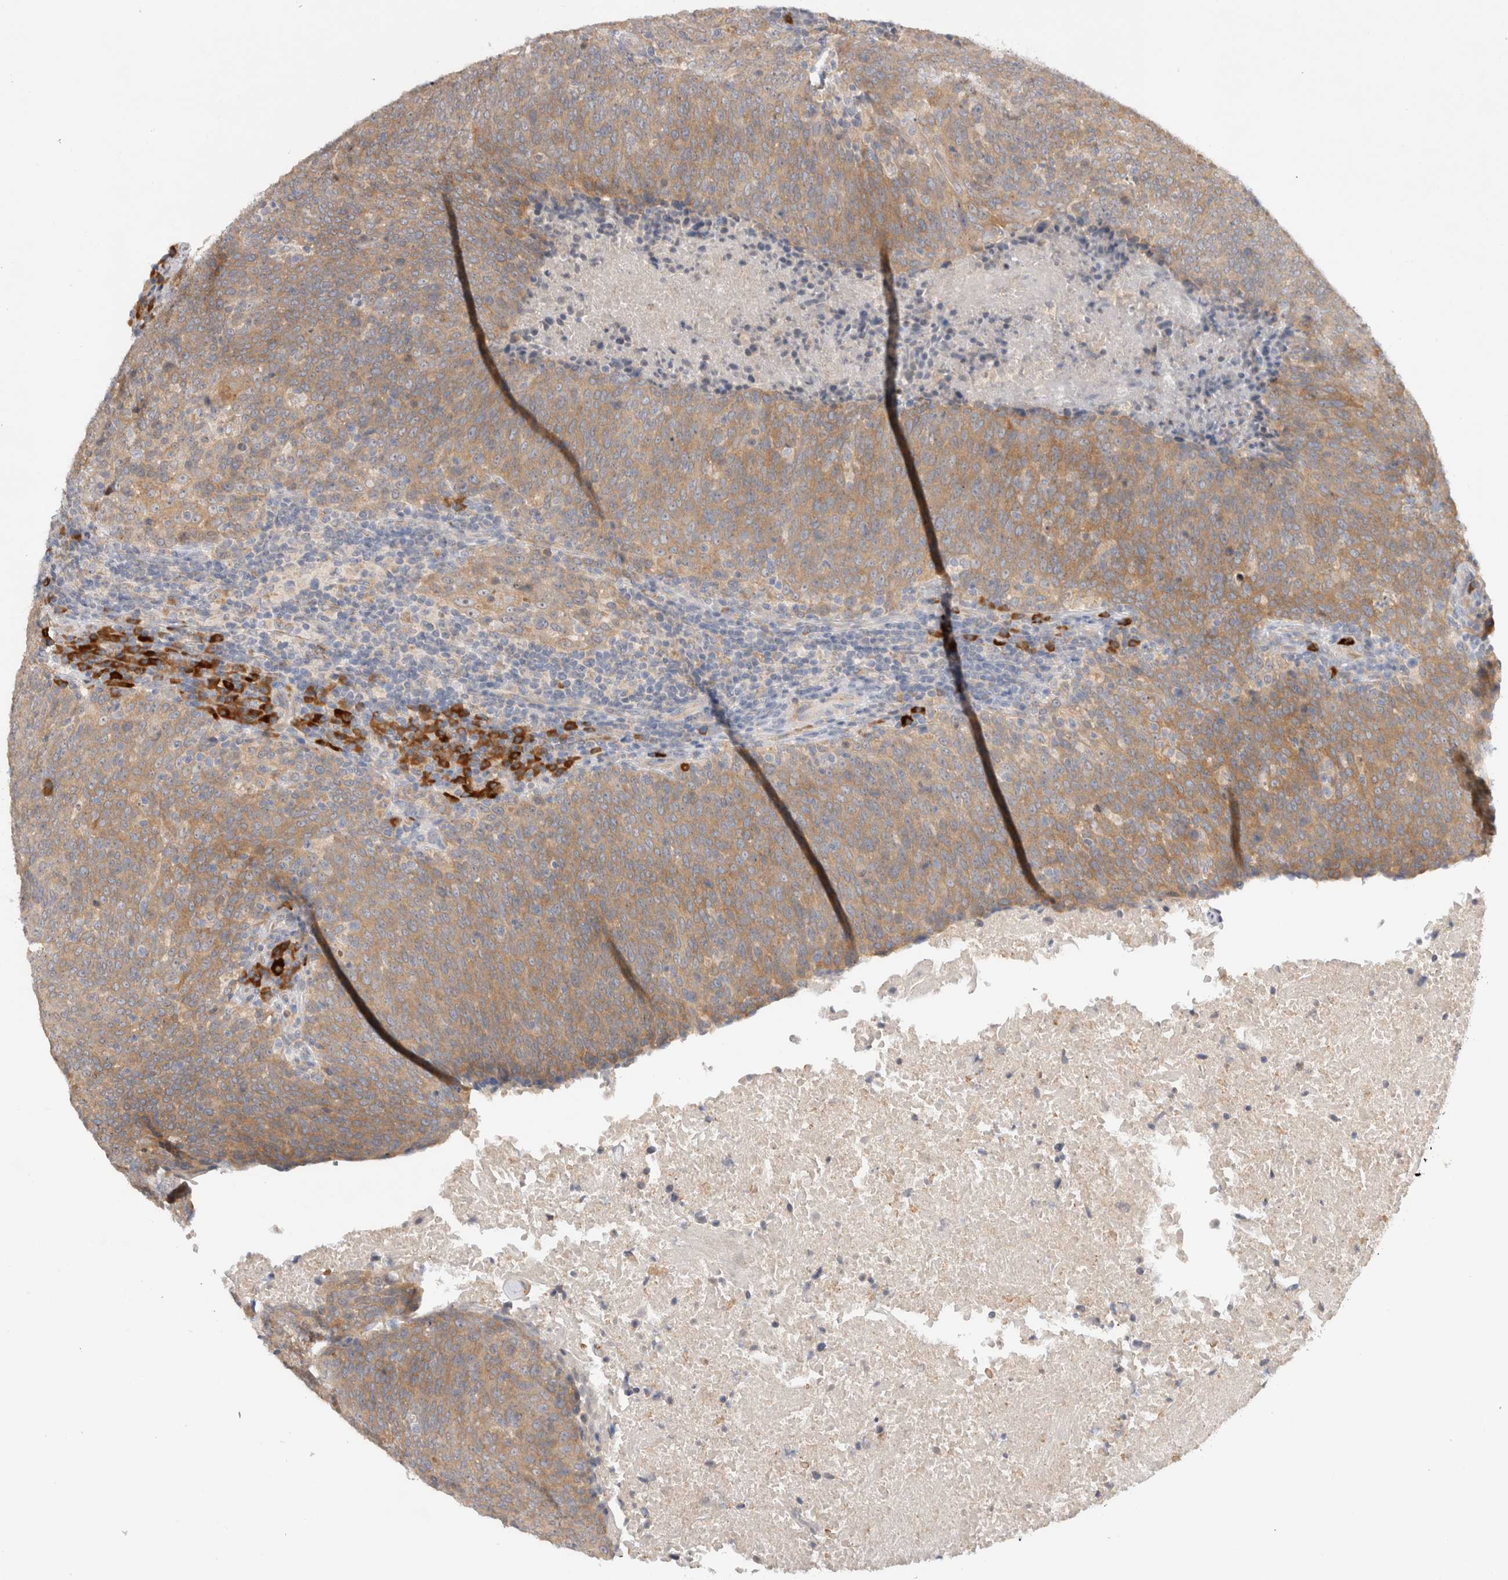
{"staining": {"intensity": "moderate", "quantity": ">75%", "location": "cytoplasmic/membranous"}, "tissue": "head and neck cancer", "cell_type": "Tumor cells", "image_type": "cancer", "snomed": [{"axis": "morphology", "description": "Squamous cell carcinoma, NOS"}, {"axis": "morphology", "description": "Squamous cell carcinoma, metastatic, NOS"}, {"axis": "topography", "description": "Lymph node"}, {"axis": "topography", "description": "Head-Neck"}], "caption": "Head and neck cancer (metastatic squamous cell carcinoma) stained for a protein (brown) exhibits moderate cytoplasmic/membranous positive positivity in about >75% of tumor cells.", "gene": "NEDD4L", "patient": {"sex": "male", "age": 62}}